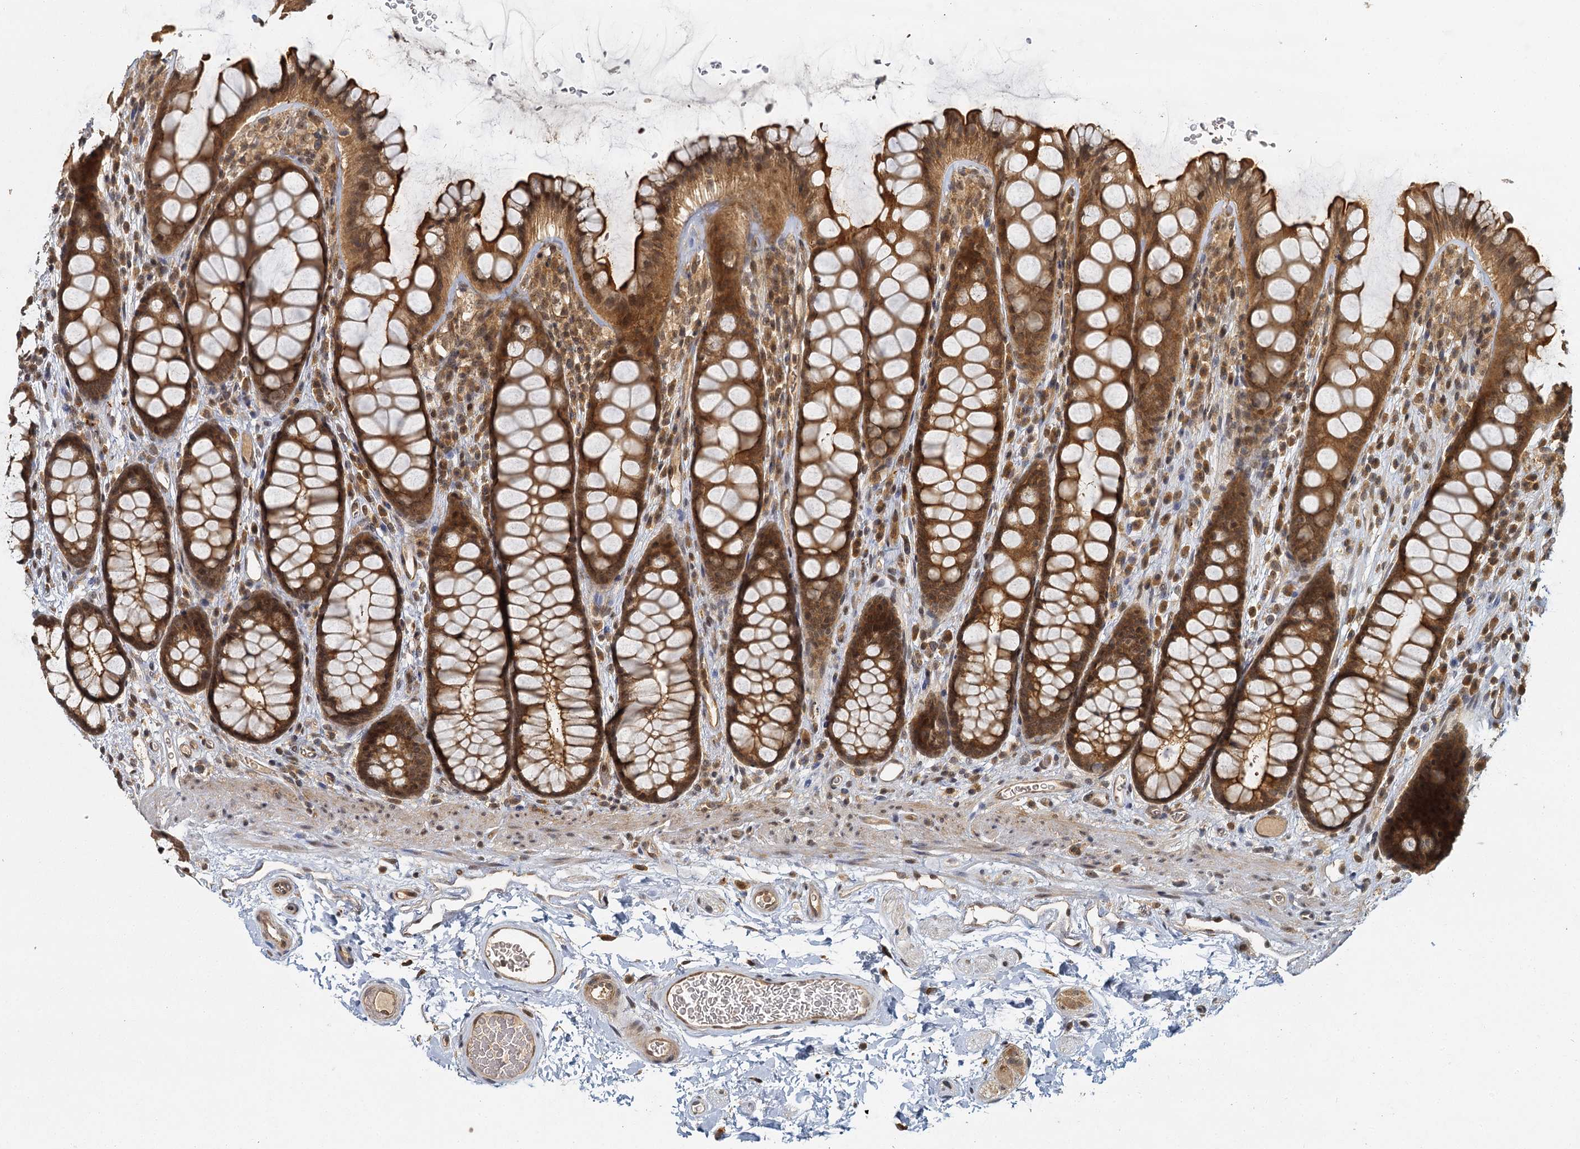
{"staining": {"intensity": "moderate", "quantity": ">75%", "location": "cytoplasmic/membranous,nuclear"}, "tissue": "colon", "cell_type": "Endothelial cells", "image_type": "normal", "snomed": [{"axis": "morphology", "description": "Normal tissue, NOS"}, {"axis": "topography", "description": "Colon"}], "caption": "Benign colon reveals moderate cytoplasmic/membranous,nuclear expression in approximately >75% of endothelial cells, visualized by immunohistochemistry.", "gene": "ZNF549", "patient": {"sex": "female", "age": 82}}